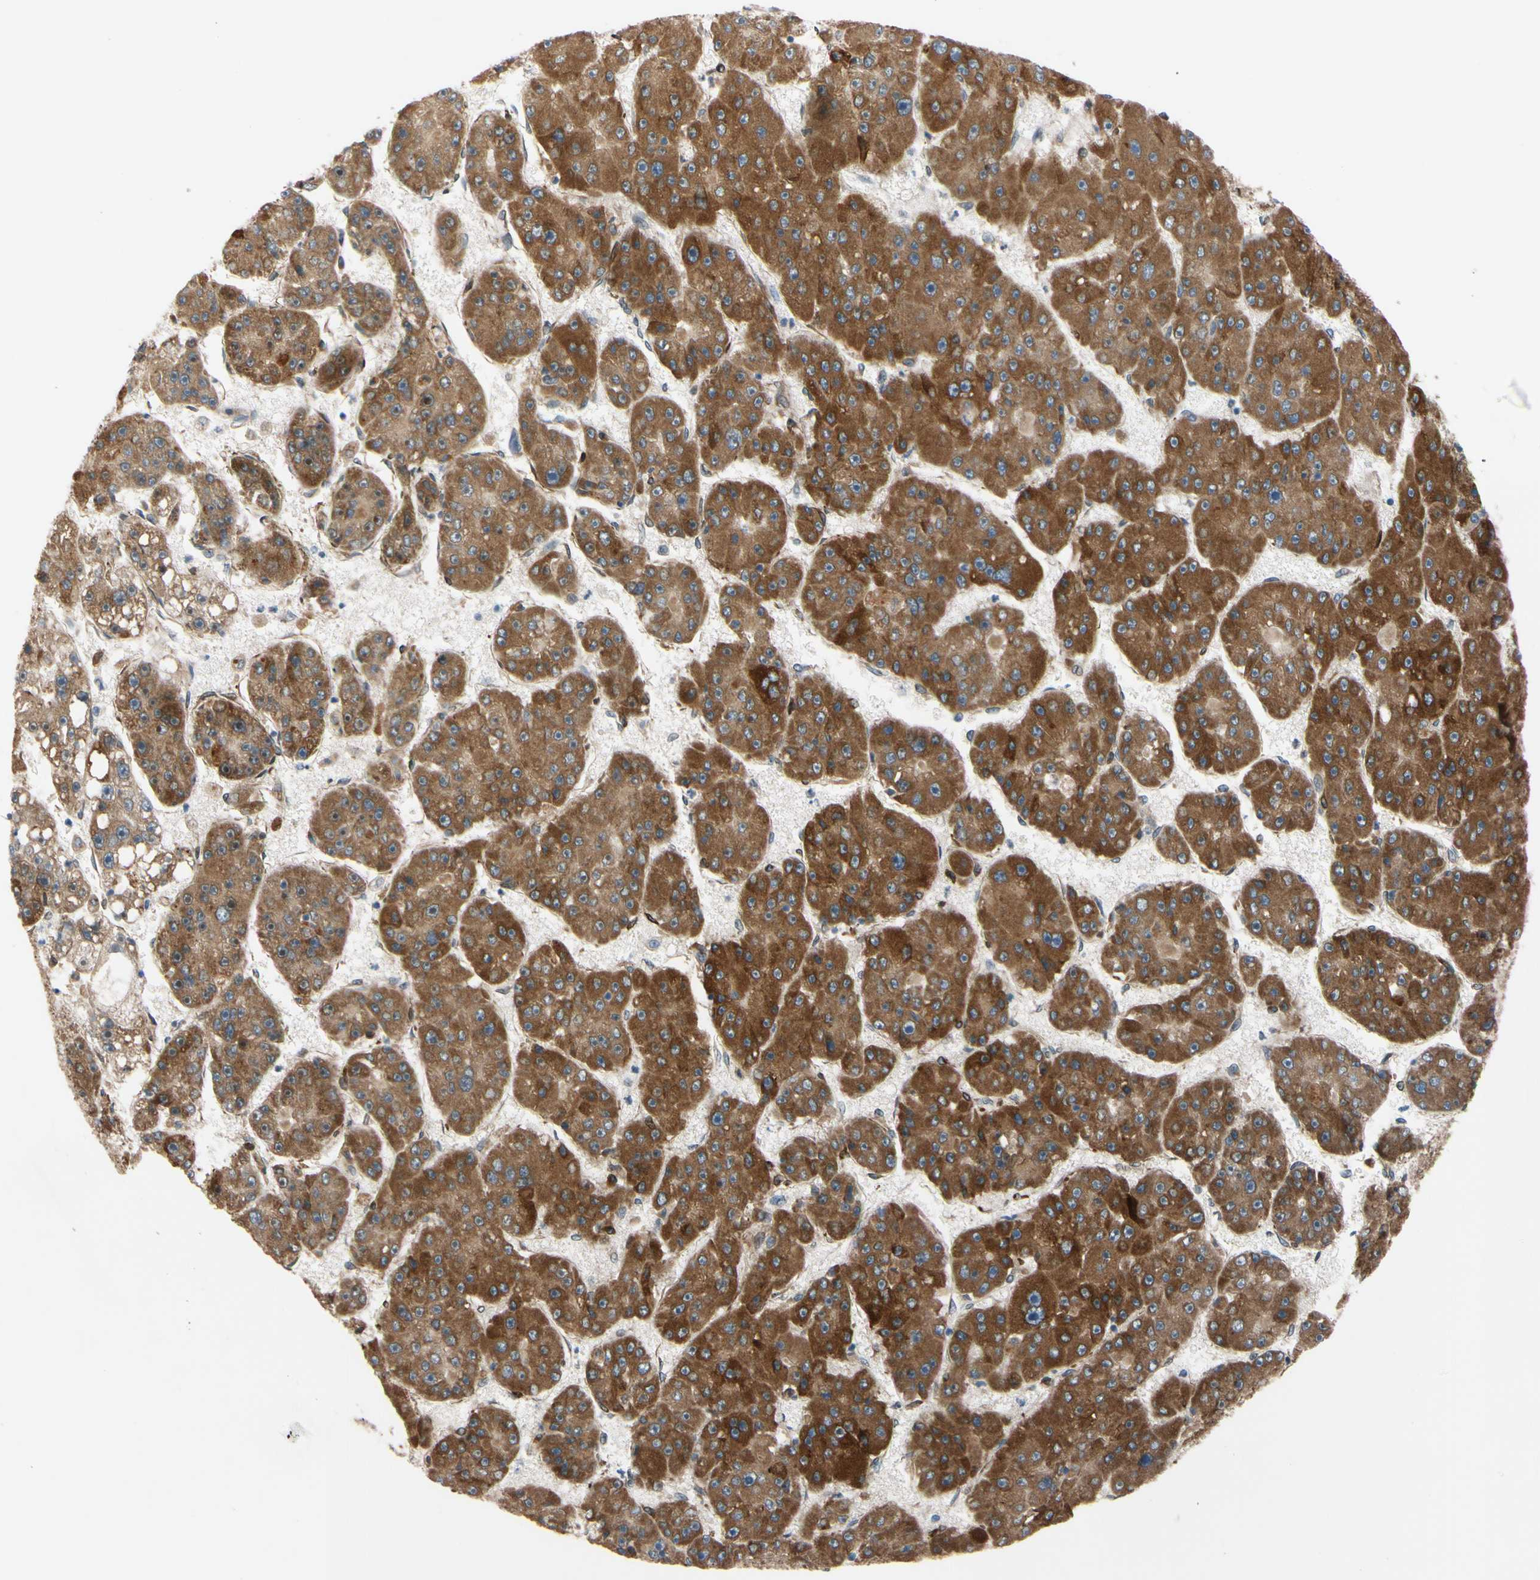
{"staining": {"intensity": "moderate", "quantity": ">75%", "location": "cytoplasmic/membranous"}, "tissue": "liver cancer", "cell_type": "Tumor cells", "image_type": "cancer", "snomed": [{"axis": "morphology", "description": "Carcinoma, Hepatocellular, NOS"}, {"axis": "topography", "description": "Liver"}], "caption": "Immunohistochemistry (IHC) histopathology image of human hepatocellular carcinoma (liver) stained for a protein (brown), which demonstrates medium levels of moderate cytoplasmic/membranous staining in about >75% of tumor cells.", "gene": "PRXL2A", "patient": {"sex": "female", "age": 61}}